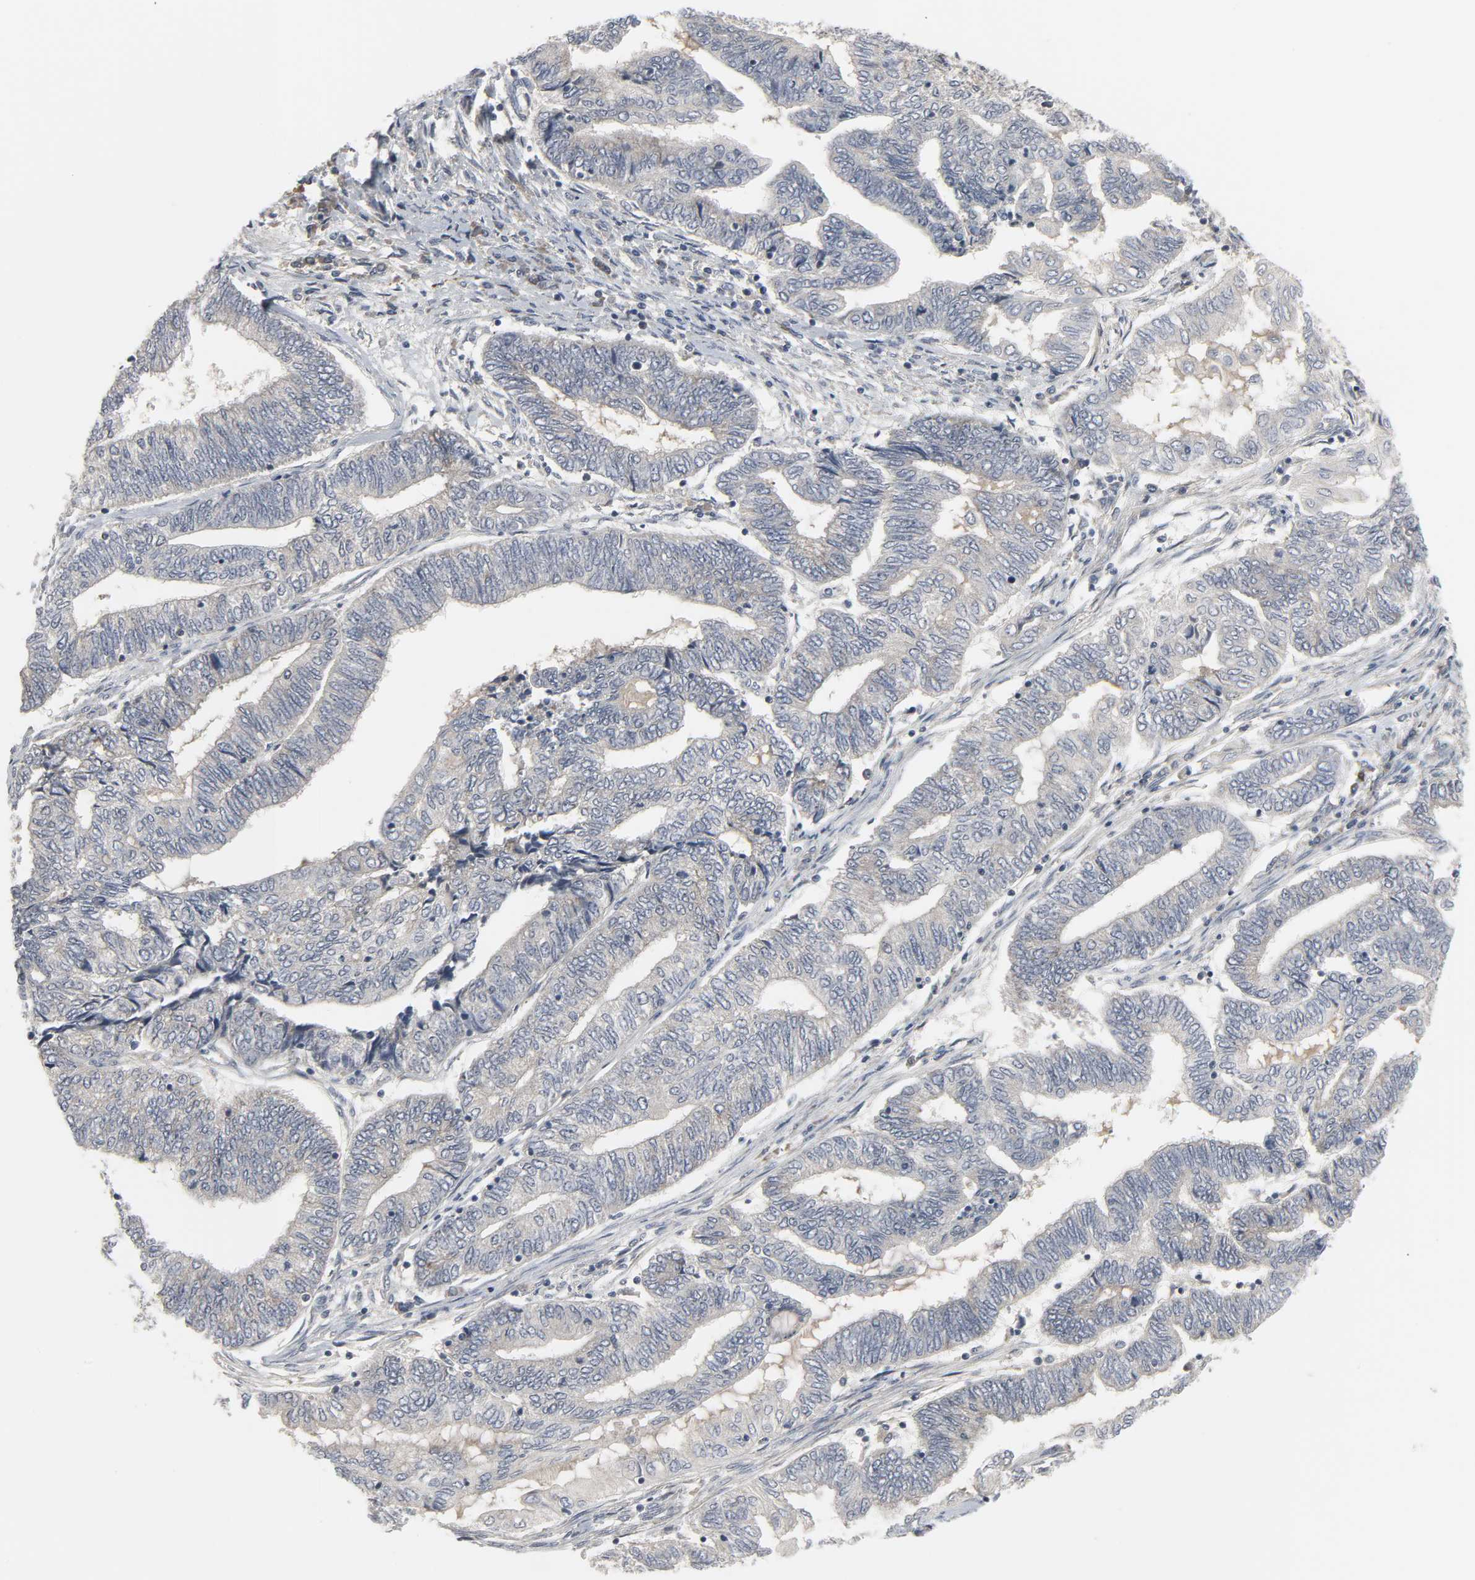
{"staining": {"intensity": "weak", "quantity": ">75%", "location": "cytoplasmic/membranous"}, "tissue": "endometrial cancer", "cell_type": "Tumor cells", "image_type": "cancer", "snomed": [{"axis": "morphology", "description": "Adenocarcinoma, NOS"}, {"axis": "topography", "description": "Uterus"}, {"axis": "topography", "description": "Endometrium"}], "caption": "Protein staining of endometrial adenocarcinoma tissue shows weak cytoplasmic/membranous staining in approximately >75% of tumor cells.", "gene": "CLIP1", "patient": {"sex": "female", "age": 70}}